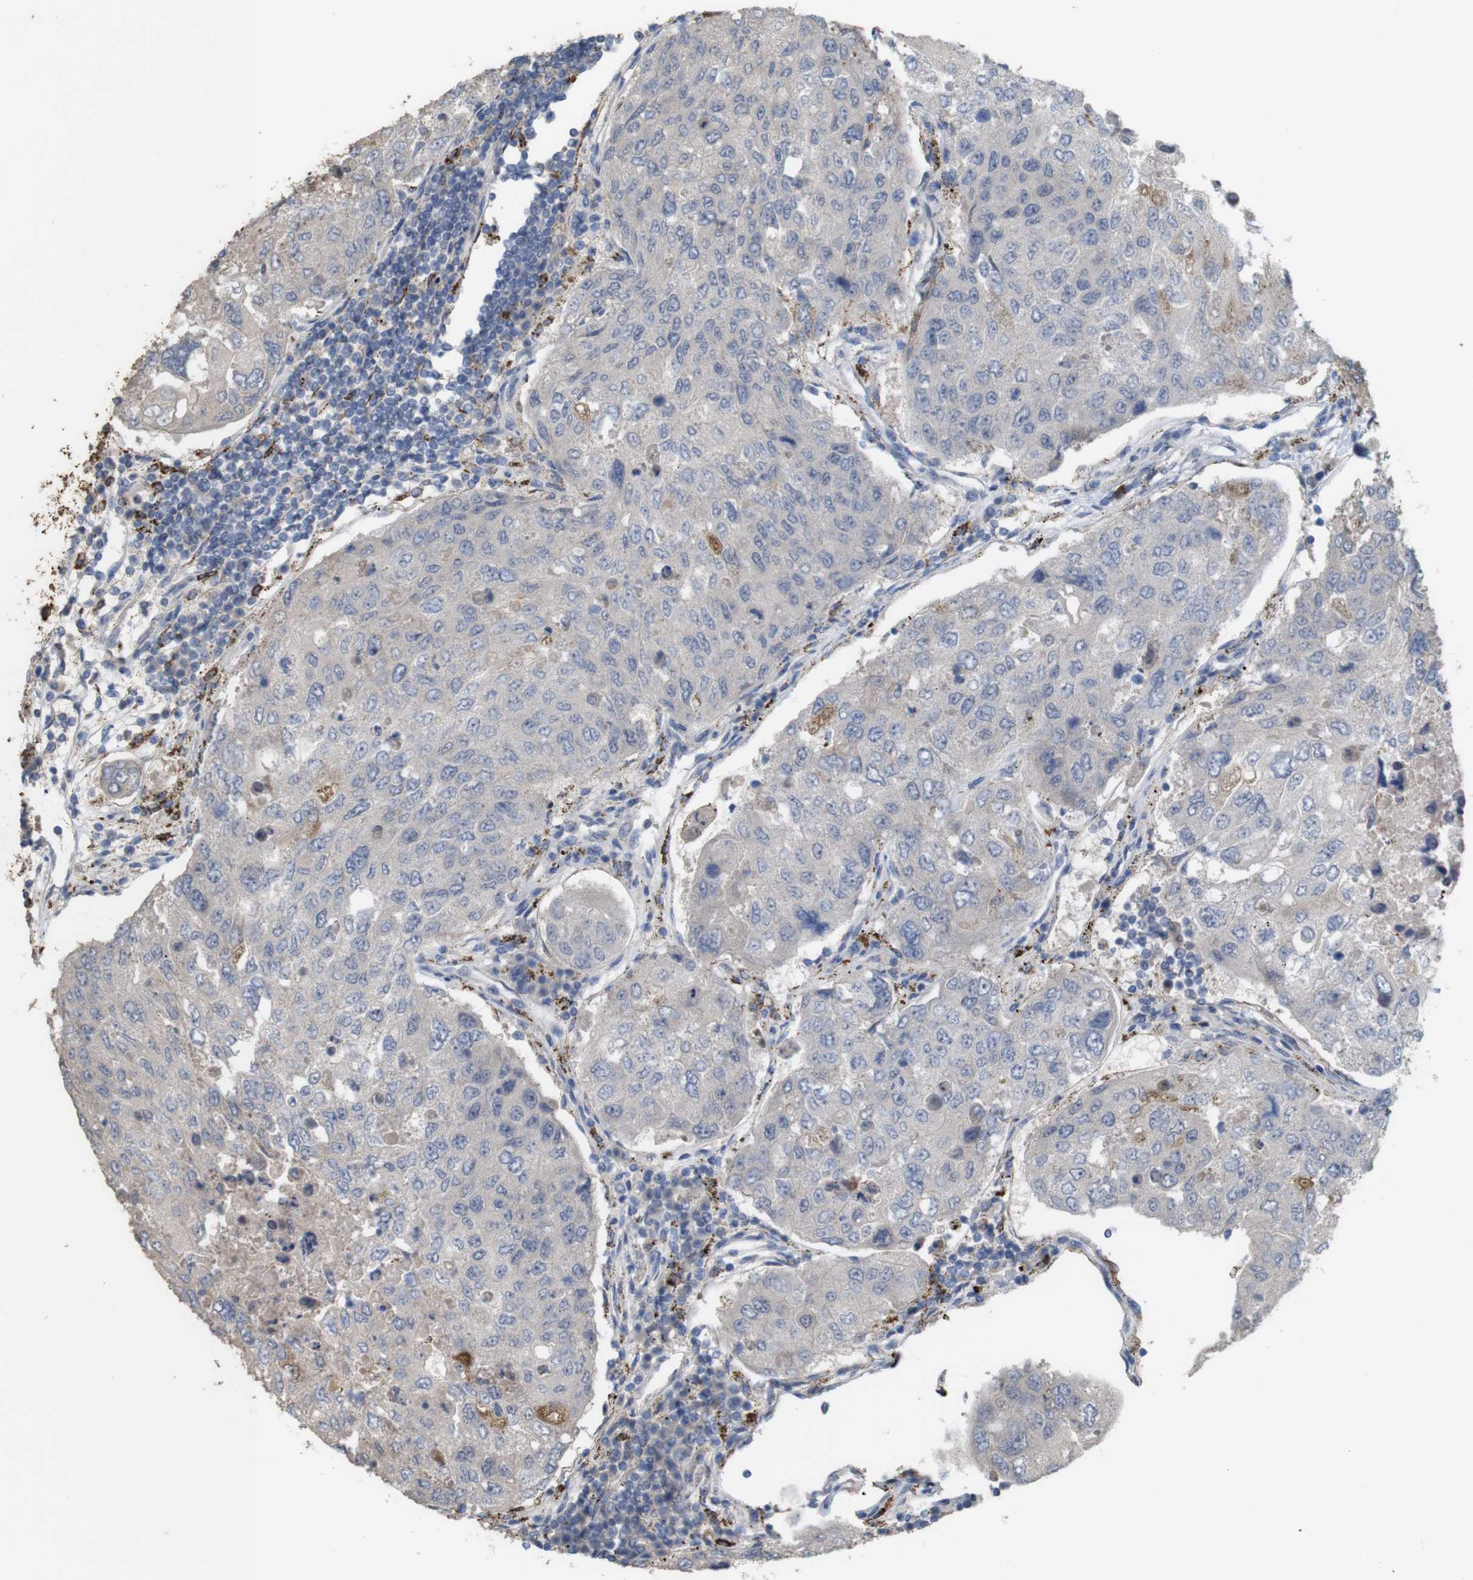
{"staining": {"intensity": "moderate", "quantity": "<25%", "location": "cytoplasmic/membranous"}, "tissue": "urothelial cancer", "cell_type": "Tumor cells", "image_type": "cancer", "snomed": [{"axis": "morphology", "description": "Urothelial carcinoma, High grade"}, {"axis": "topography", "description": "Lymph node"}, {"axis": "topography", "description": "Urinary bladder"}], "caption": "Immunohistochemistry (IHC) micrograph of neoplastic tissue: high-grade urothelial carcinoma stained using IHC shows low levels of moderate protein expression localized specifically in the cytoplasmic/membranous of tumor cells, appearing as a cytoplasmic/membranous brown color.", "gene": "PTPRR", "patient": {"sex": "male", "age": 51}}